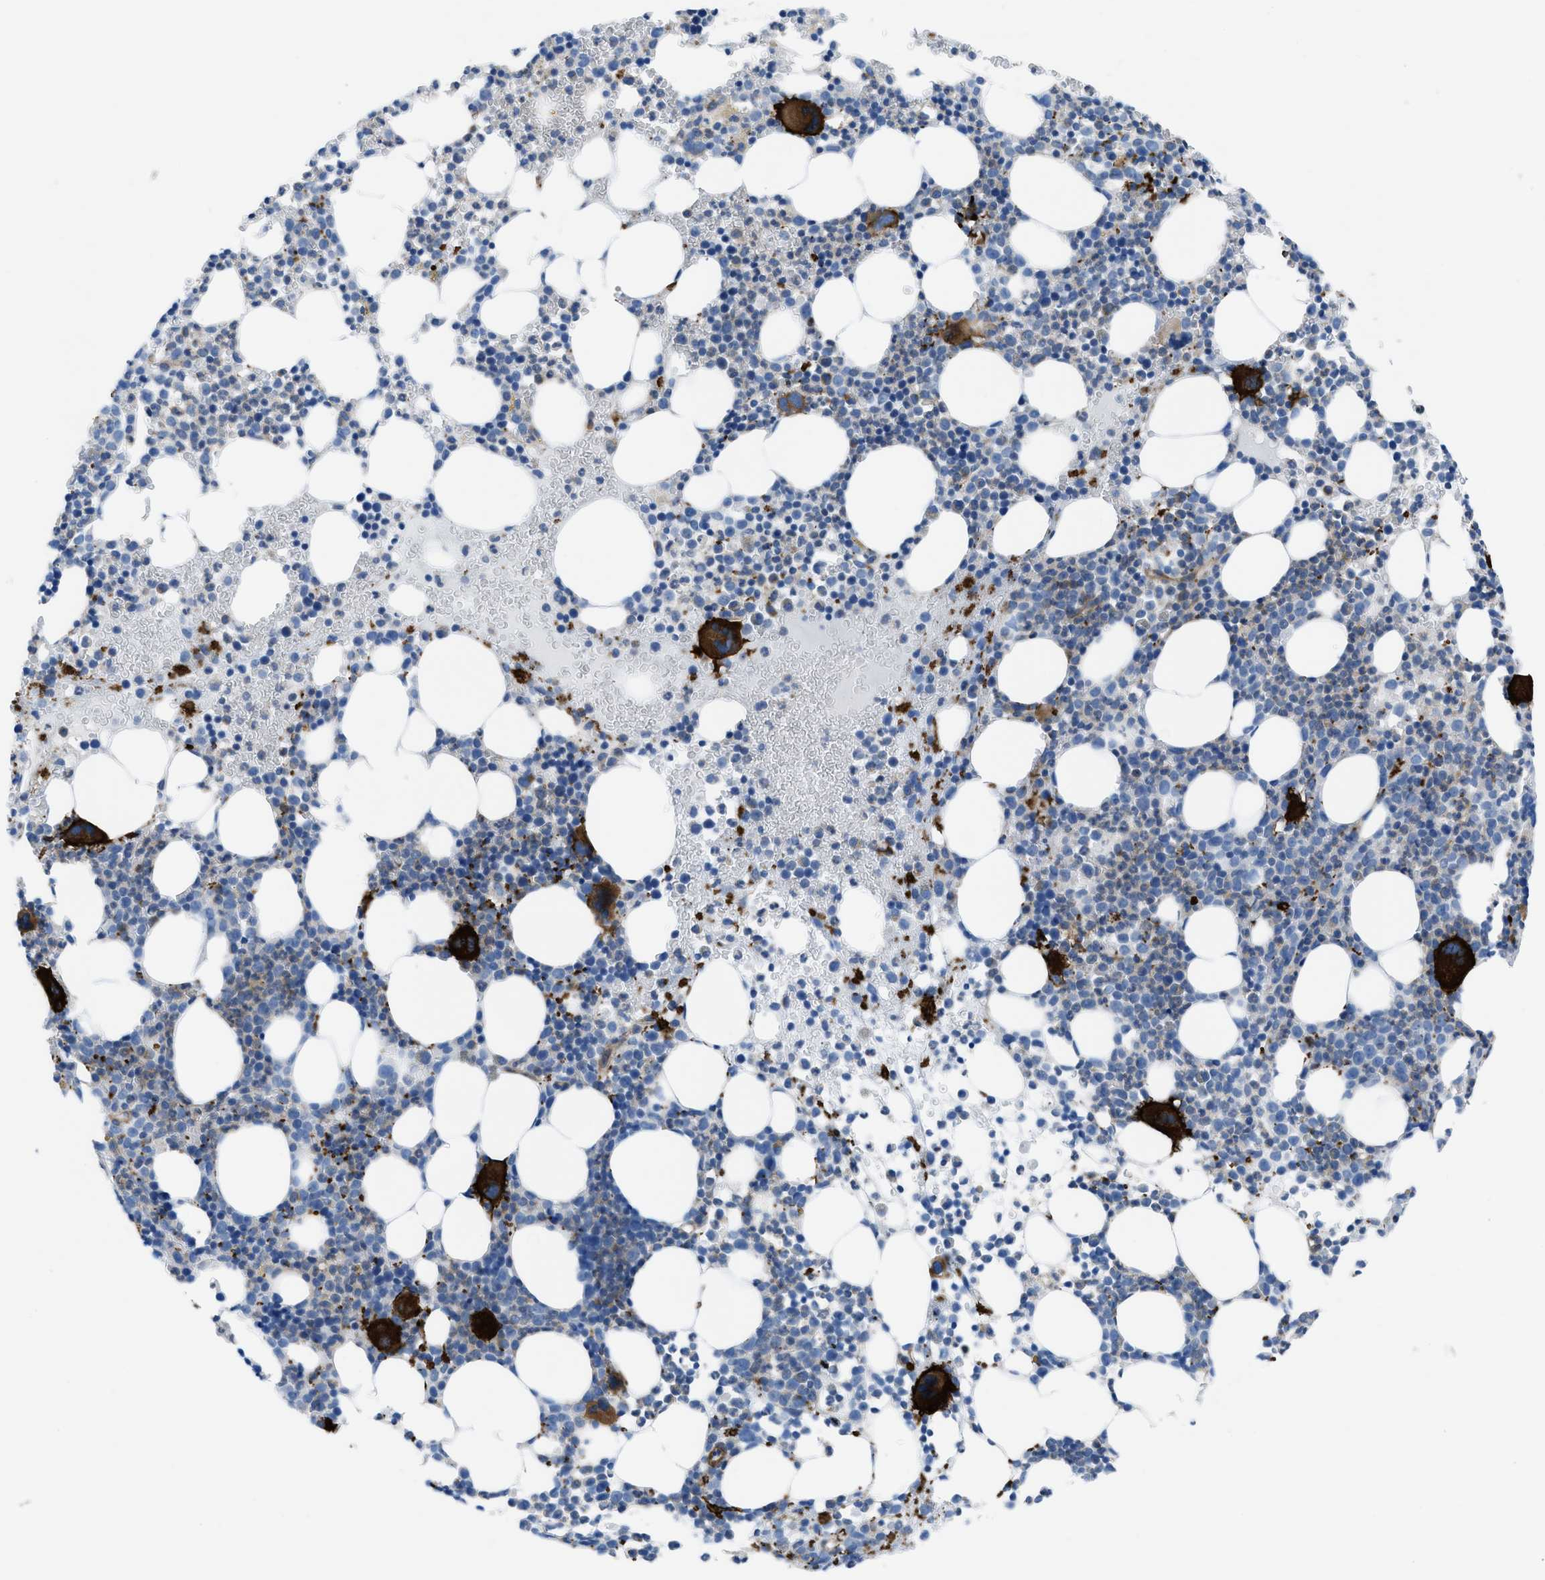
{"staining": {"intensity": "strong", "quantity": "<25%", "location": "cytoplasmic/membranous"}, "tissue": "bone marrow", "cell_type": "Hematopoietic cells", "image_type": "normal", "snomed": [{"axis": "morphology", "description": "Normal tissue, NOS"}, {"axis": "morphology", "description": "Inflammation, NOS"}, {"axis": "topography", "description": "Bone marrow"}], "caption": "Immunohistochemistry histopathology image of benign bone marrow stained for a protein (brown), which reveals medium levels of strong cytoplasmic/membranous expression in about <25% of hematopoietic cells.", "gene": "KCNH7", "patient": {"sex": "female", "age": 67}}